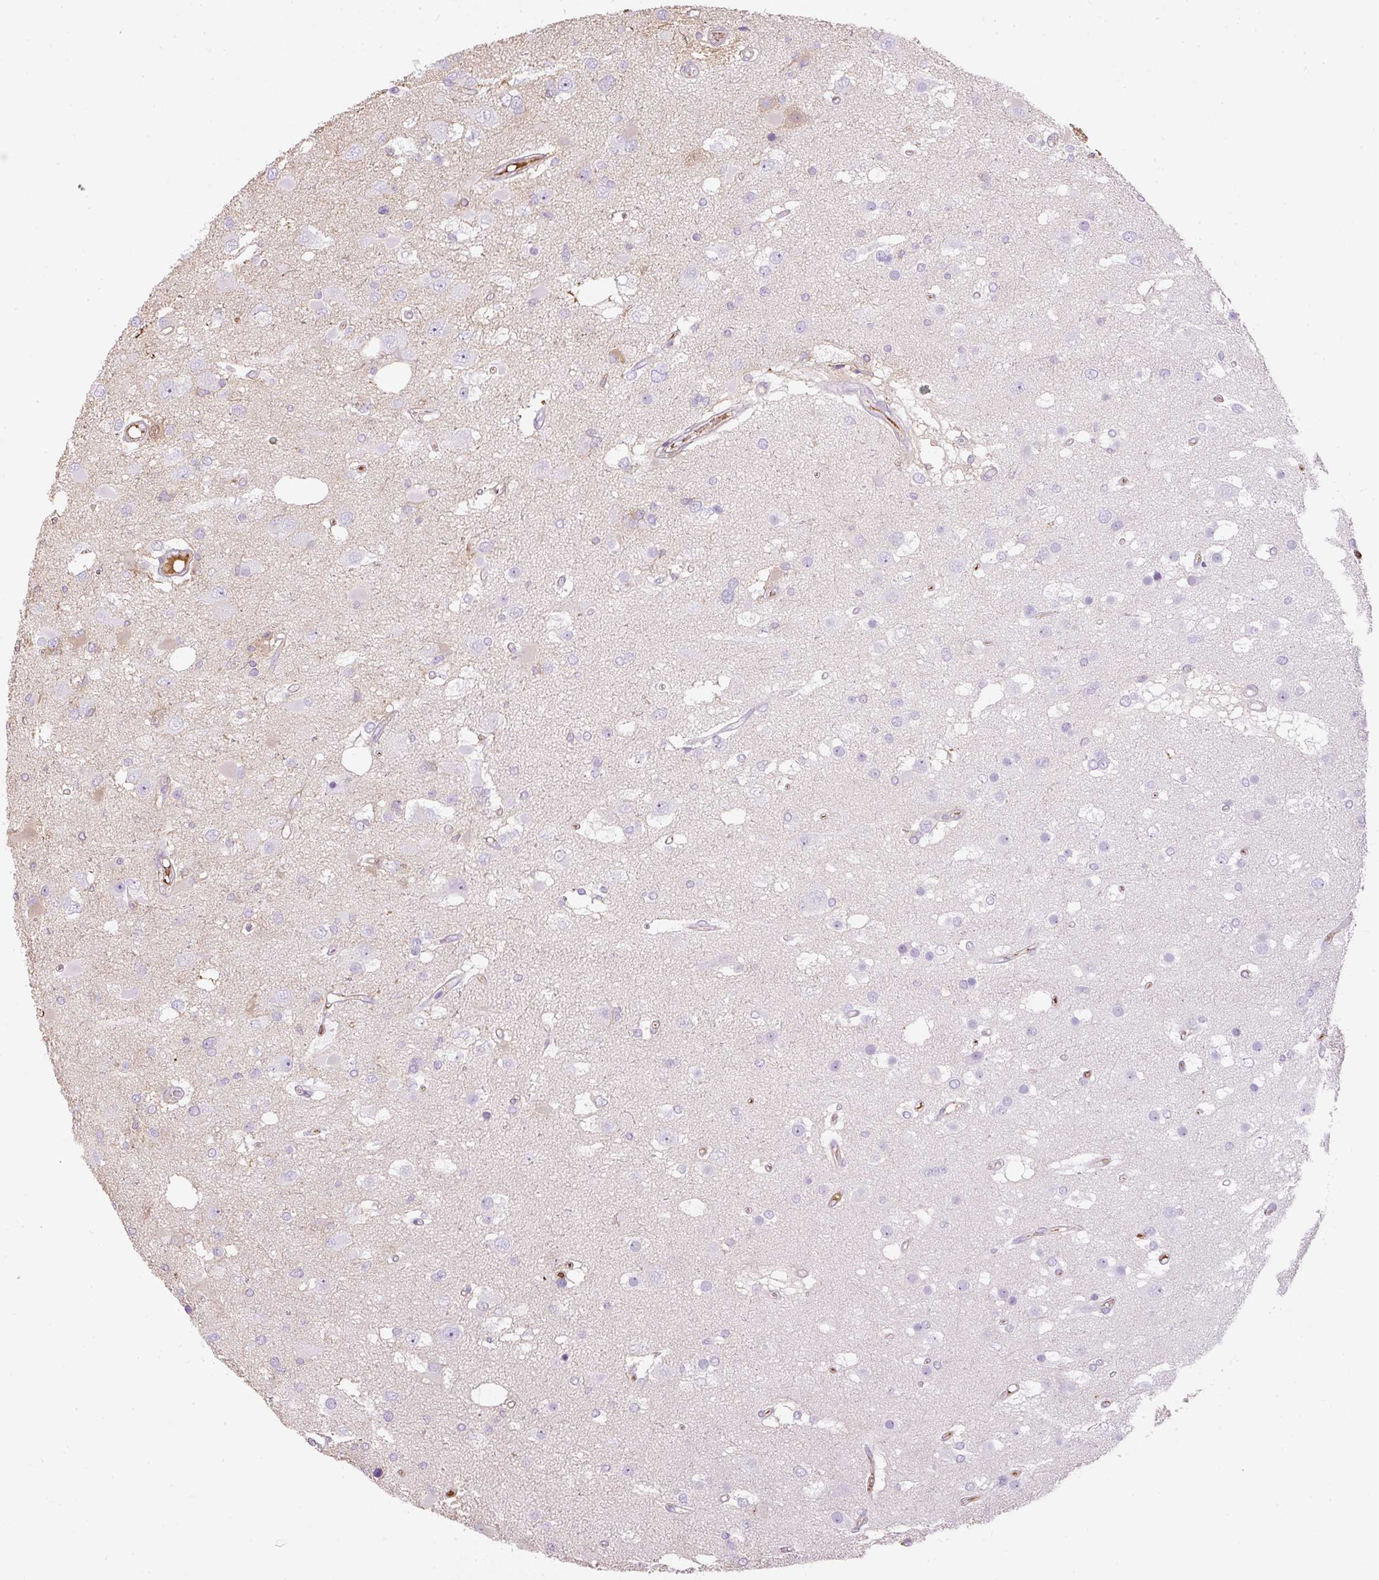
{"staining": {"intensity": "negative", "quantity": "none", "location": "none"}, "tissue": "glioma", "cell_type": "Tumor cells", "image_type": "cancer", "snomed": [{"axis": "morphology", "description": "Glioma, malignant, High grade"}, {"axis": "topography", "description": "Brain"}], "caption": "A high-resolution image shows IHC staining of glioma, which shows no significant expression in tumor cells. (Stains: DAB IHC with hematoxylin counter stain, Microscopy: brightfield microscopy at high magnification).", "gene": "APOA1", "patient": {"sex": "male", "age": 53}}